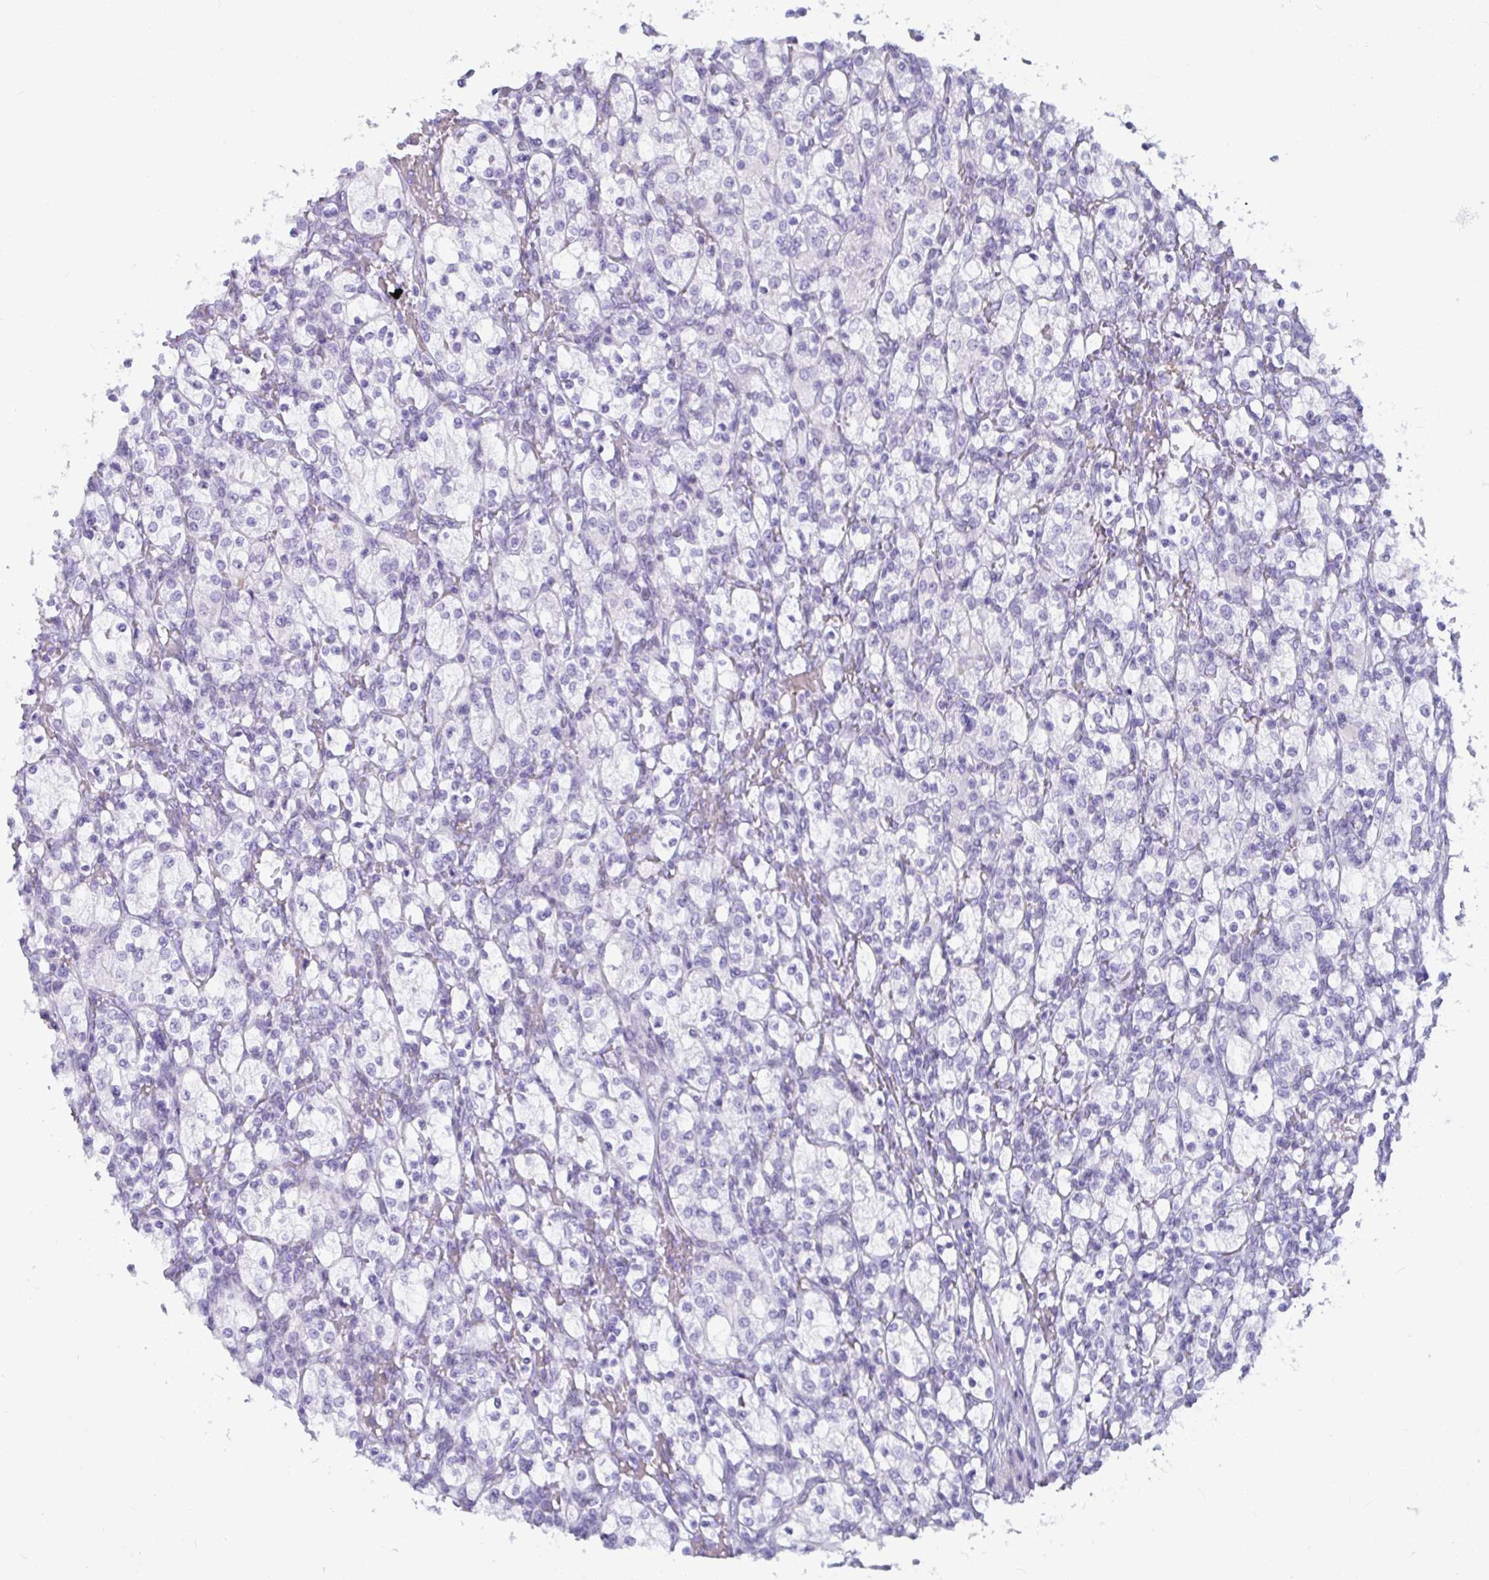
{"staining": {"intensity": "negative", "quantity": "none", "location": "none"}, "tissue": "renal cancer", "cell_type": "Tumor cells", "image_type": "cancer", "snomed": [{"axis": "morphology", "description": "Adenocarcinoma, NOS"}, {"axis": "topography", "description": "Kidney"}], "caption": "This is an immunohistochemistry (IHC) micrograph of human adenocarcinoma (renal). There is no staining in tumor cells.", "gene": "NPY", "patient": {"sex": "female", "age": 83}}